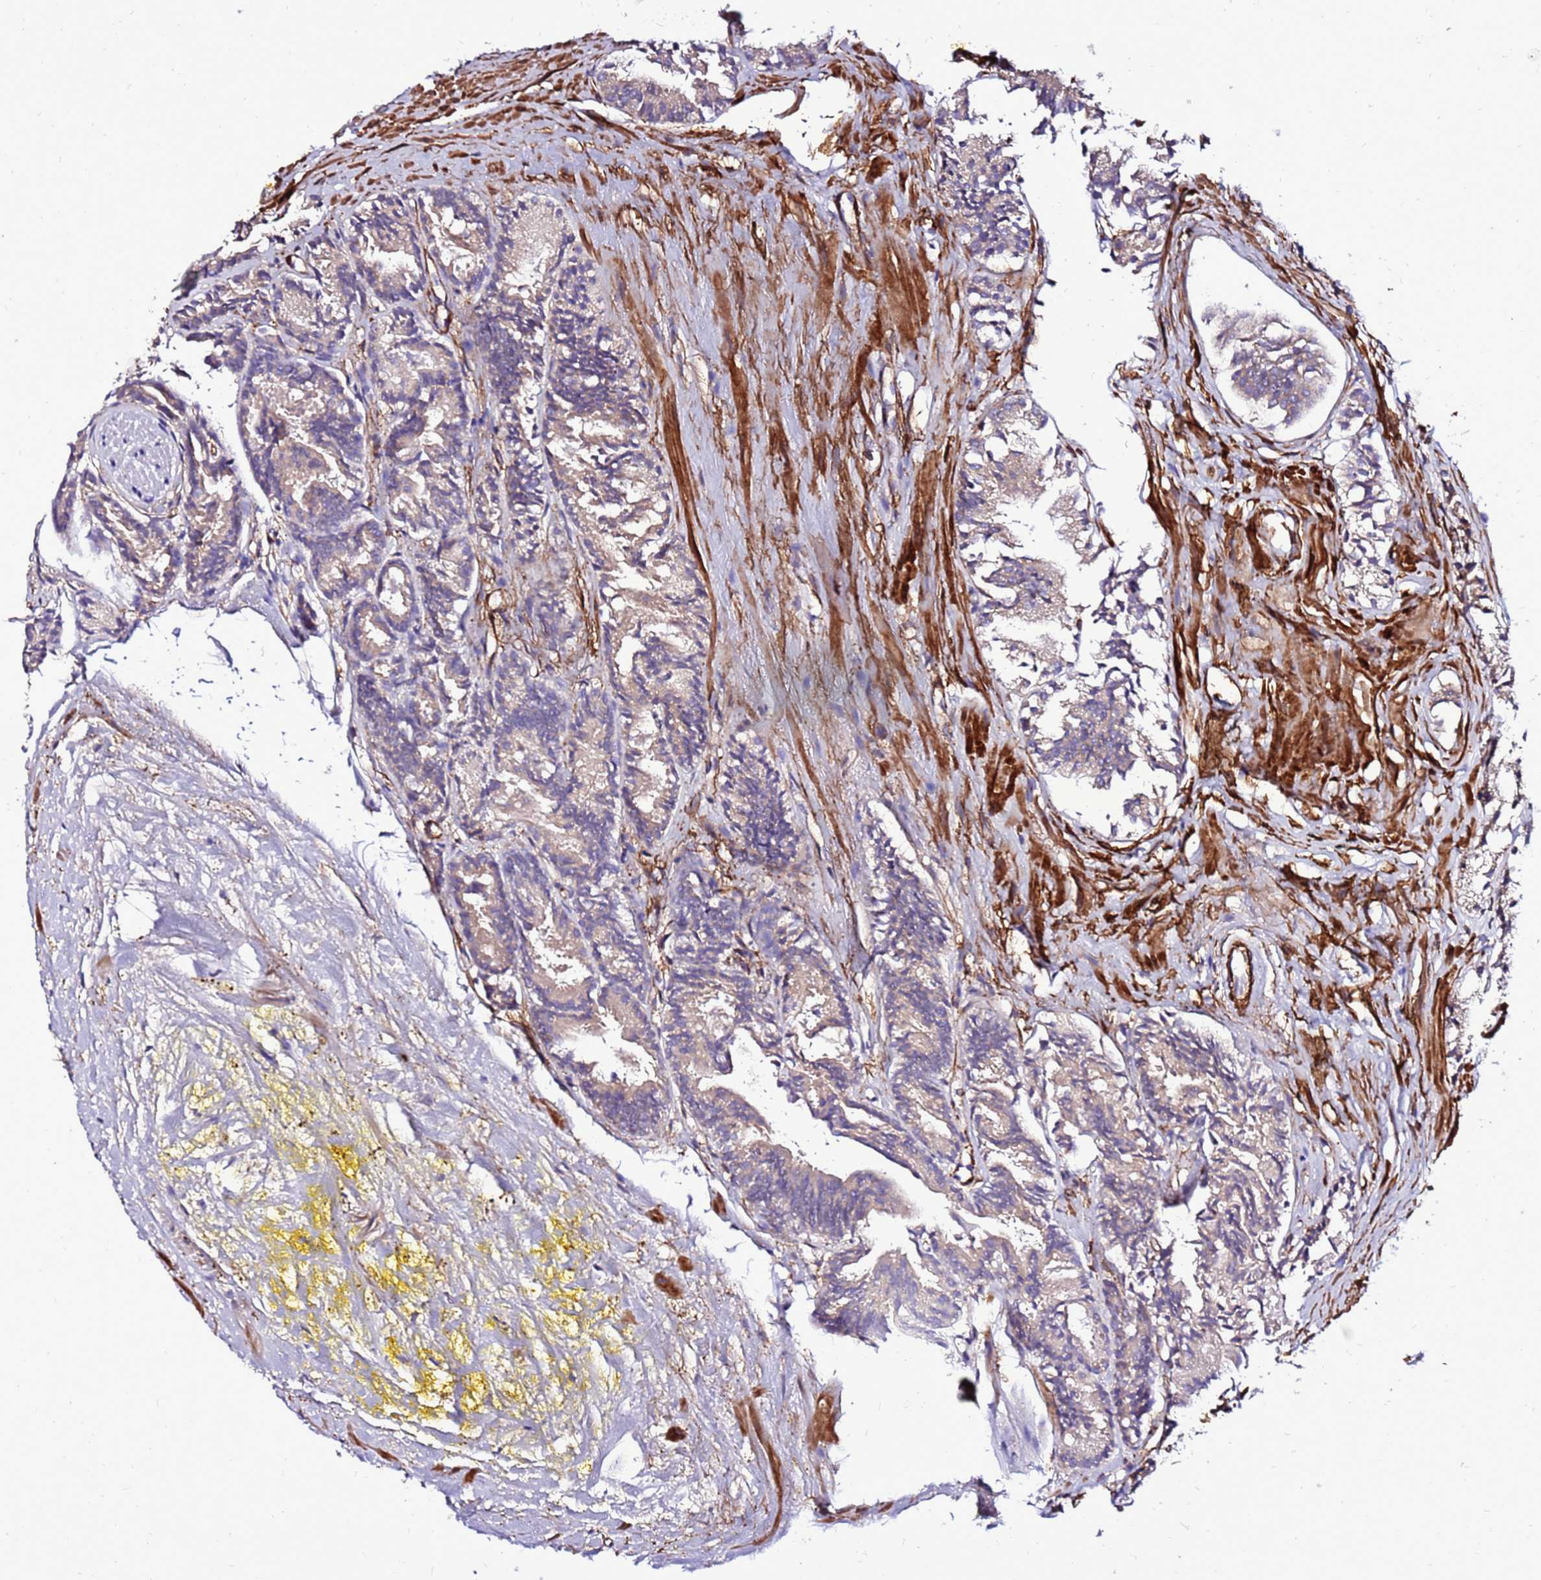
{"staining": {"intensity": "moderate", "quantity": "25%-75%", "location": "cytoplasmic/membranous"}, "tissue": "prostate cancer", "cell_type": "Tumor cells", "image_type": "cancer", "snomed": [{"axis": "morphology", "description": "Adenocarcinoma, High grade"}, {"axis": "topography", "description": "Prostate"}], "caption": "Prostate cancer stained for a protein demonstrates moderate cytoplasmic/membranous positivity in tumor cells. (DAB = brown stain, brightfield microscopy at high magnification).", "gene": "EI24", "patient": {"sex": "male", "age": 72}}